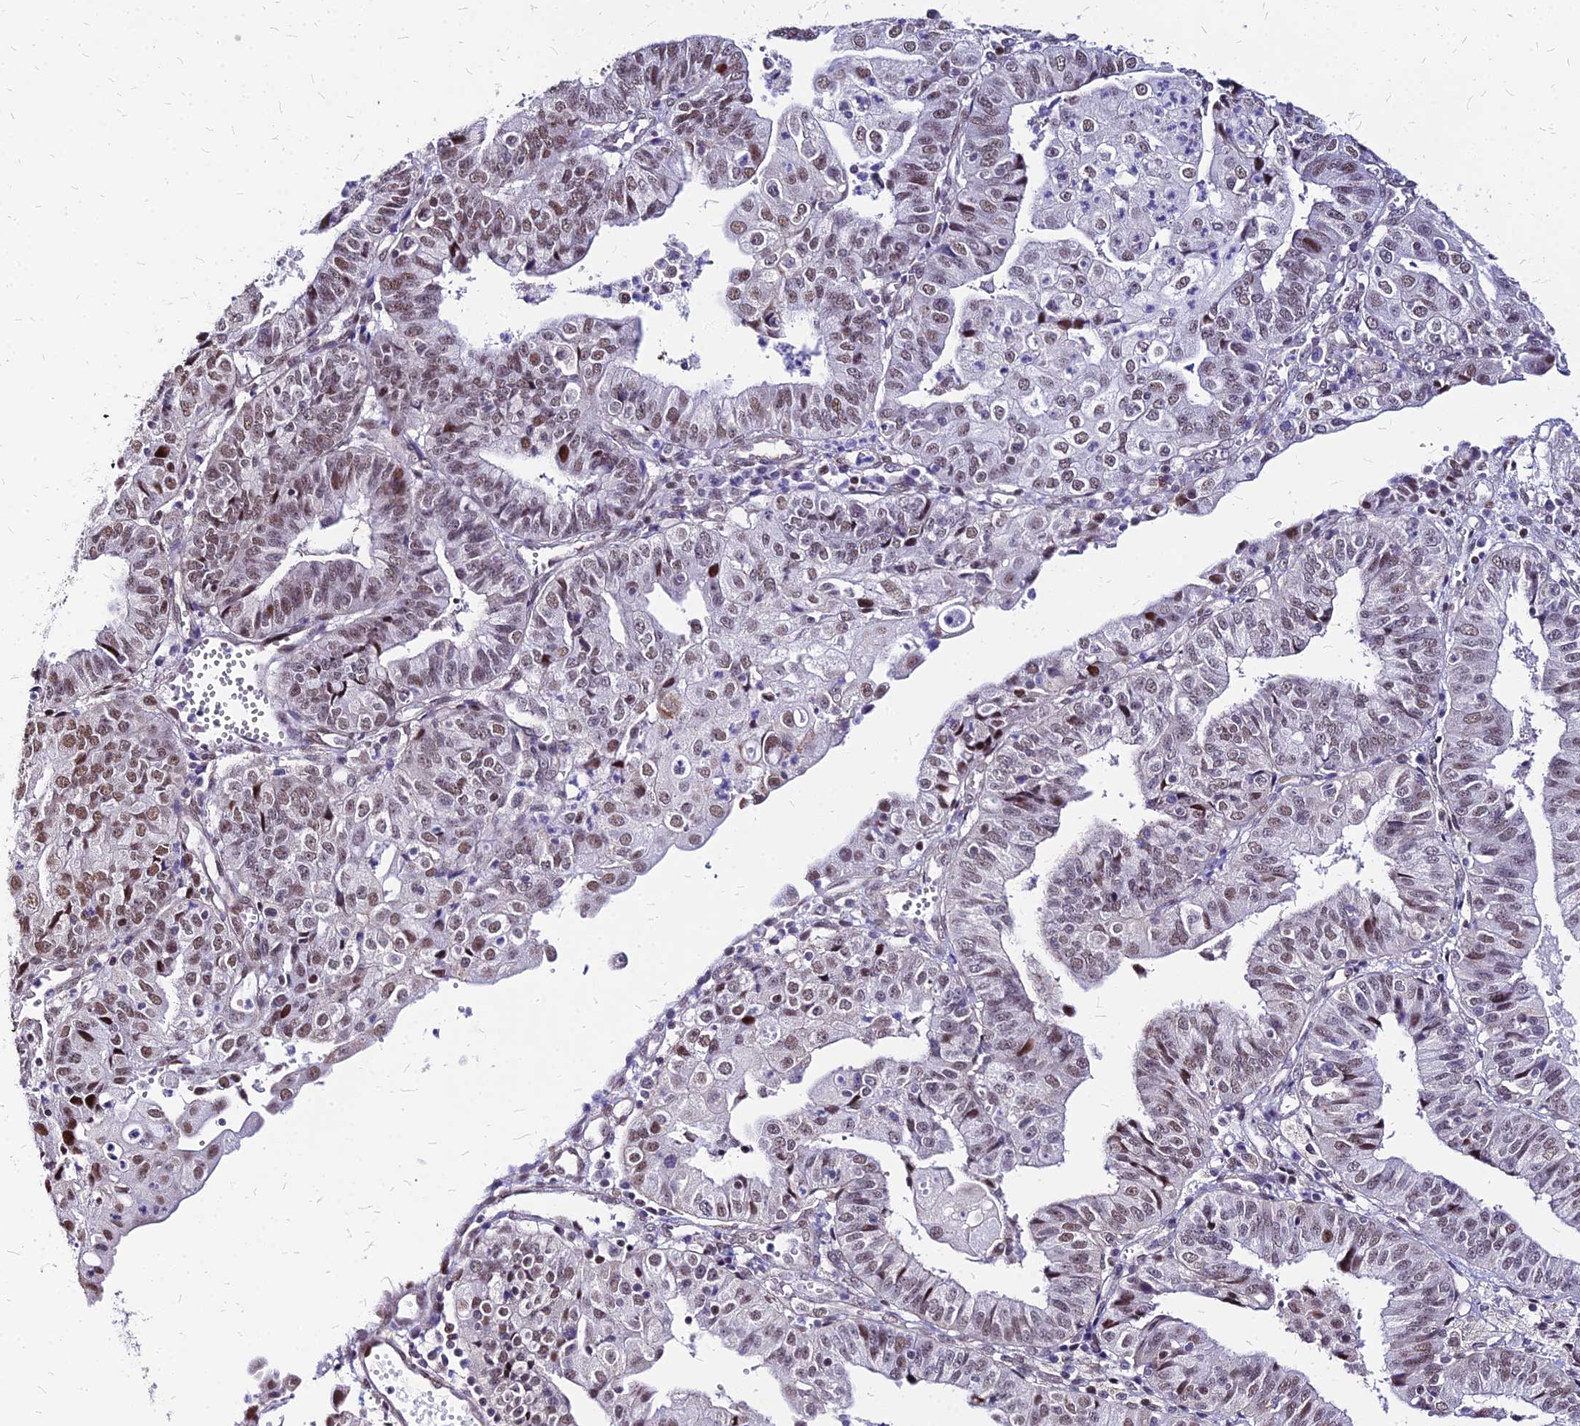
{"staining": {"intensity": "moderate", "quantity": ">75%", "location": "nuclear"}, "tissue": "endometrial cancer", "cell_type": "Tumor cells", "image_type": "cancer", "snomed": [{"axis": "morphology", "description": "Adenocarcinoma, NOS"}, {"axis": "topography", "description": "Endometrium"}], "caption": "Protein positivity by IHC exhibits moderate nuclear positivity in about >75% of tumor cells in endometrial cancer.", "gene": "FDX2", "patient": {"sex": "female", "age": 56}}